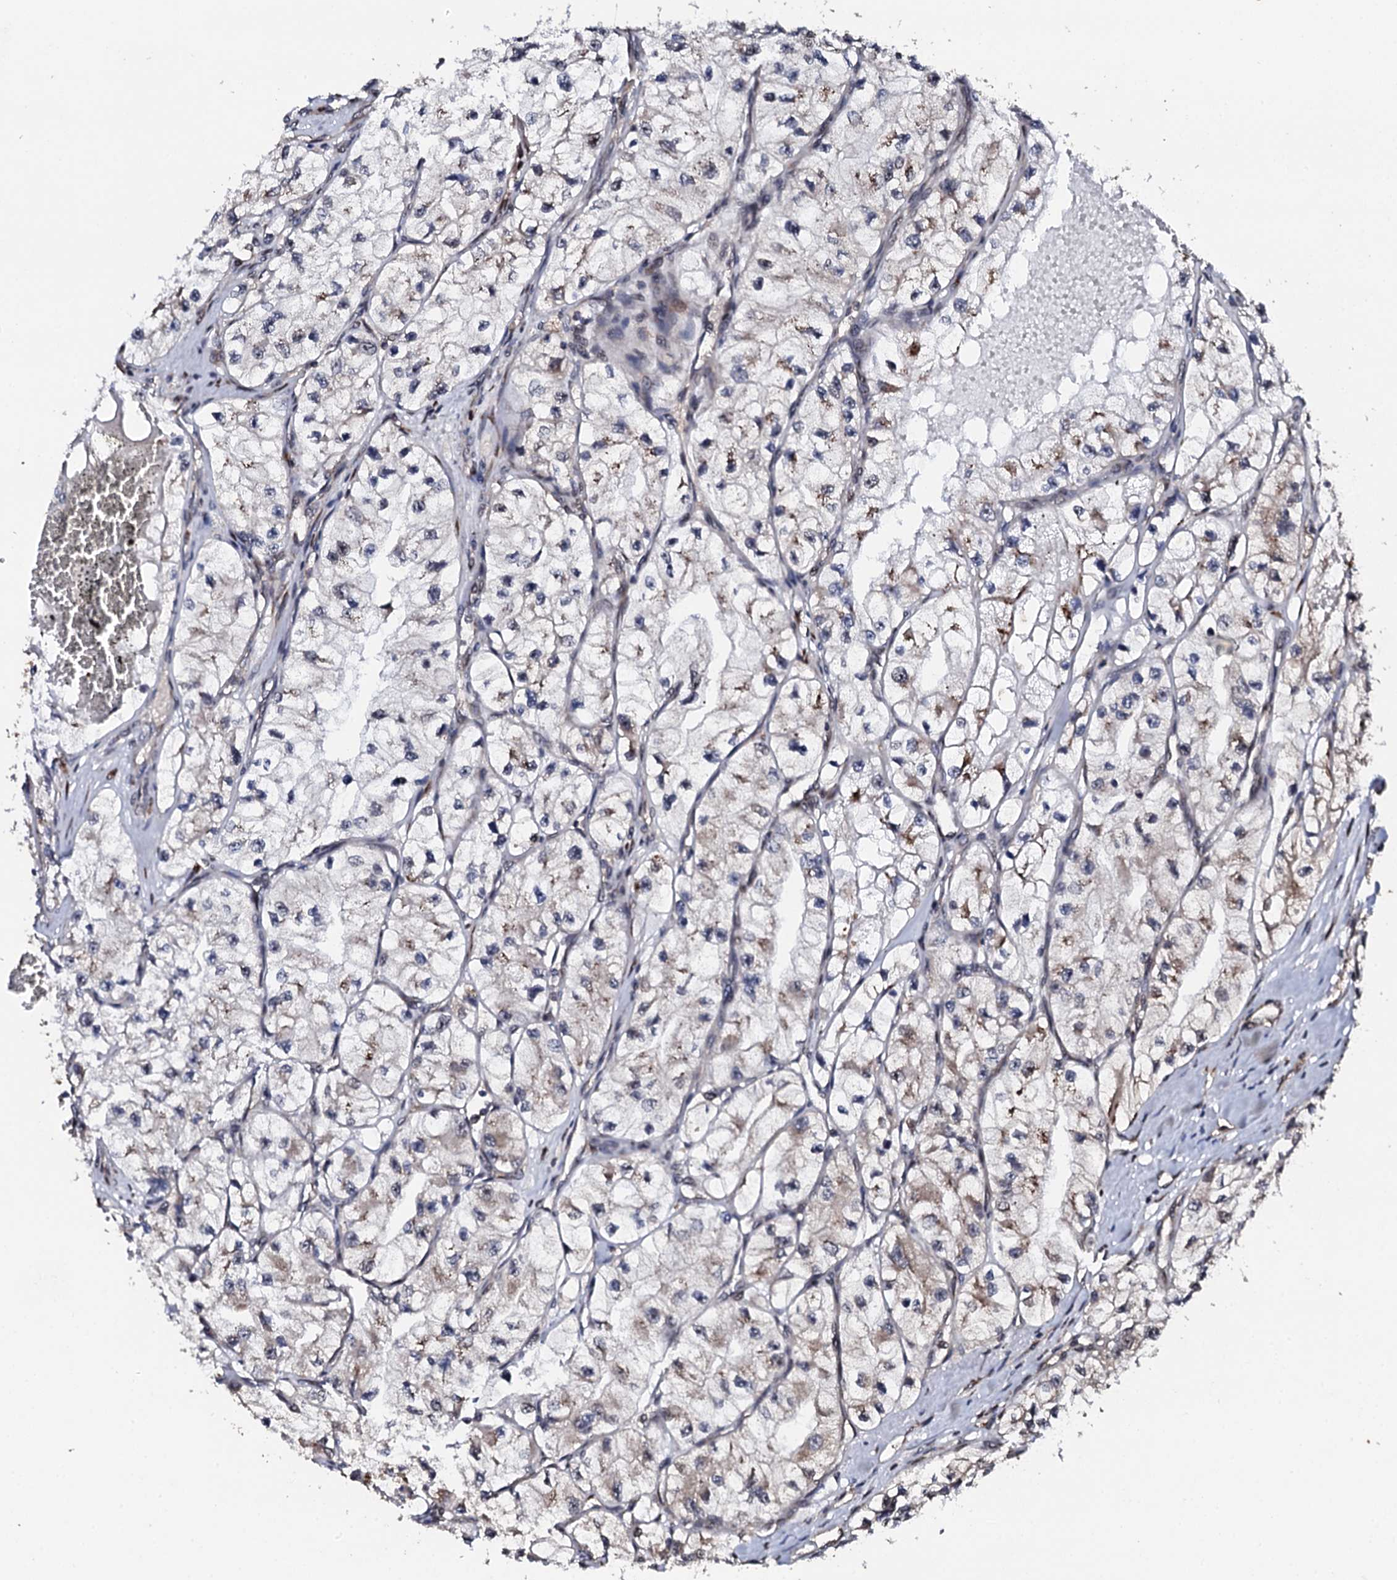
{"staining": {"intensity": "negative", "quantity": "none", "location": "none"}, "tissue": "renal cancer", "cell_type": "Tumor cells", "image_type": "cancer", "snomed": [{"axis": "morphology", "description": "Adenocarcinoma, NOS"}, {"axis": "topography", "description": "Kidney"}], "caption": "Adenocarcinoma (renal) stained for a protein using immunohistochemistry (IHC) shows no positivity tumor cells.", "gene": "FAM111A", "patient": {"sex": "female", "age": 57}}